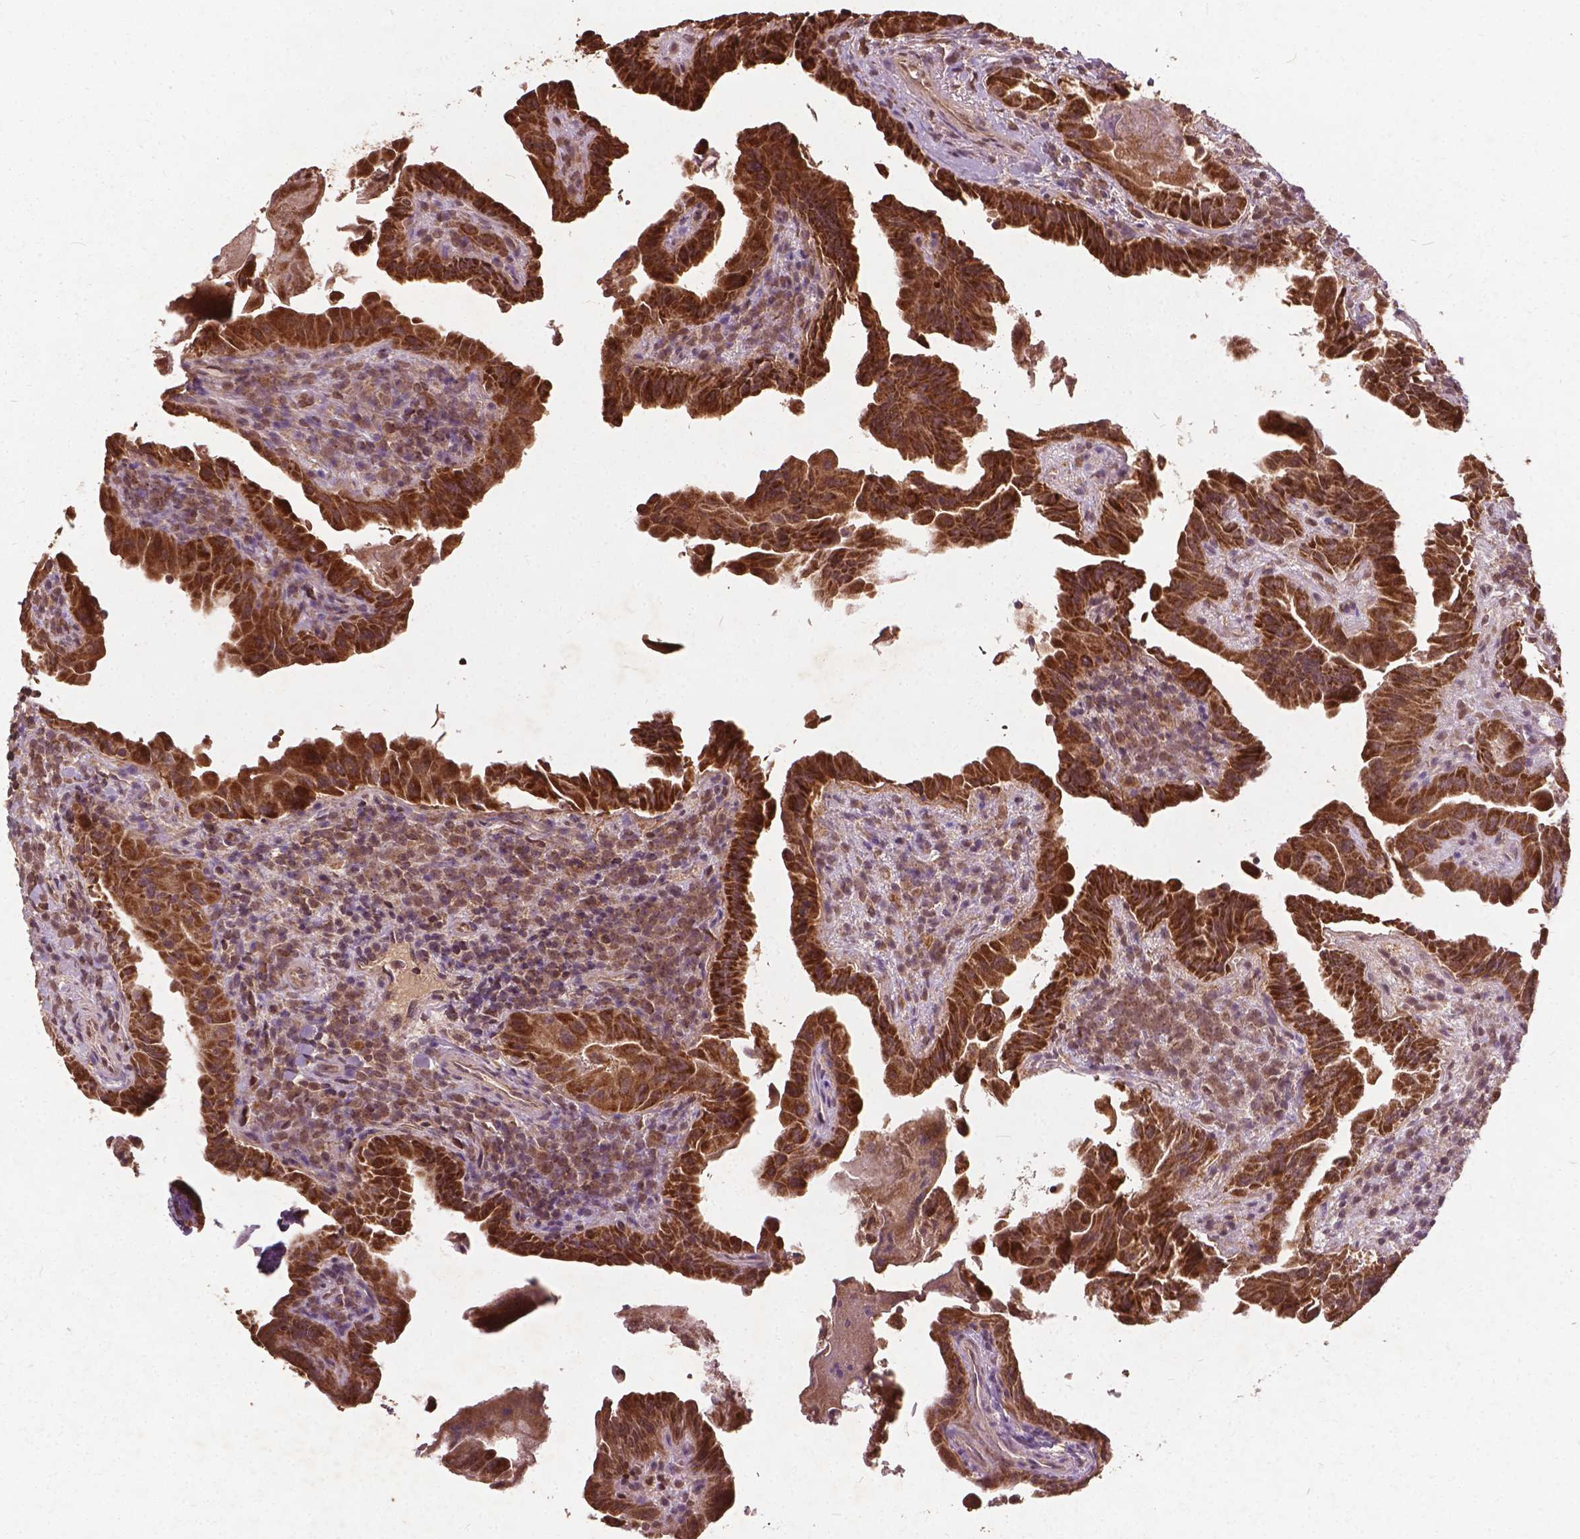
{"staining": {"intensity": "strong", "quantity": ">75%", "location": "cytoplasmic/membranous"}, "tissue": "thyroid cancer", "cell_type": "Tumor cells", "image_type": "cancer", "snomed": [{"axis": "morphology", "description": "Papillary adenocarcinoma, NOS"}, {"axis": "topography", "description": "Thyroid gland"}], "caption": "A high amount of strong cytoplasmic/membranous expression is appreciated in approximately >75% of tumor cells in thyroid cancer (papillary adenocarcinoma) tissue.", "gene": "UBXN2A", "patient": {"sex": "female", "age": 37}}